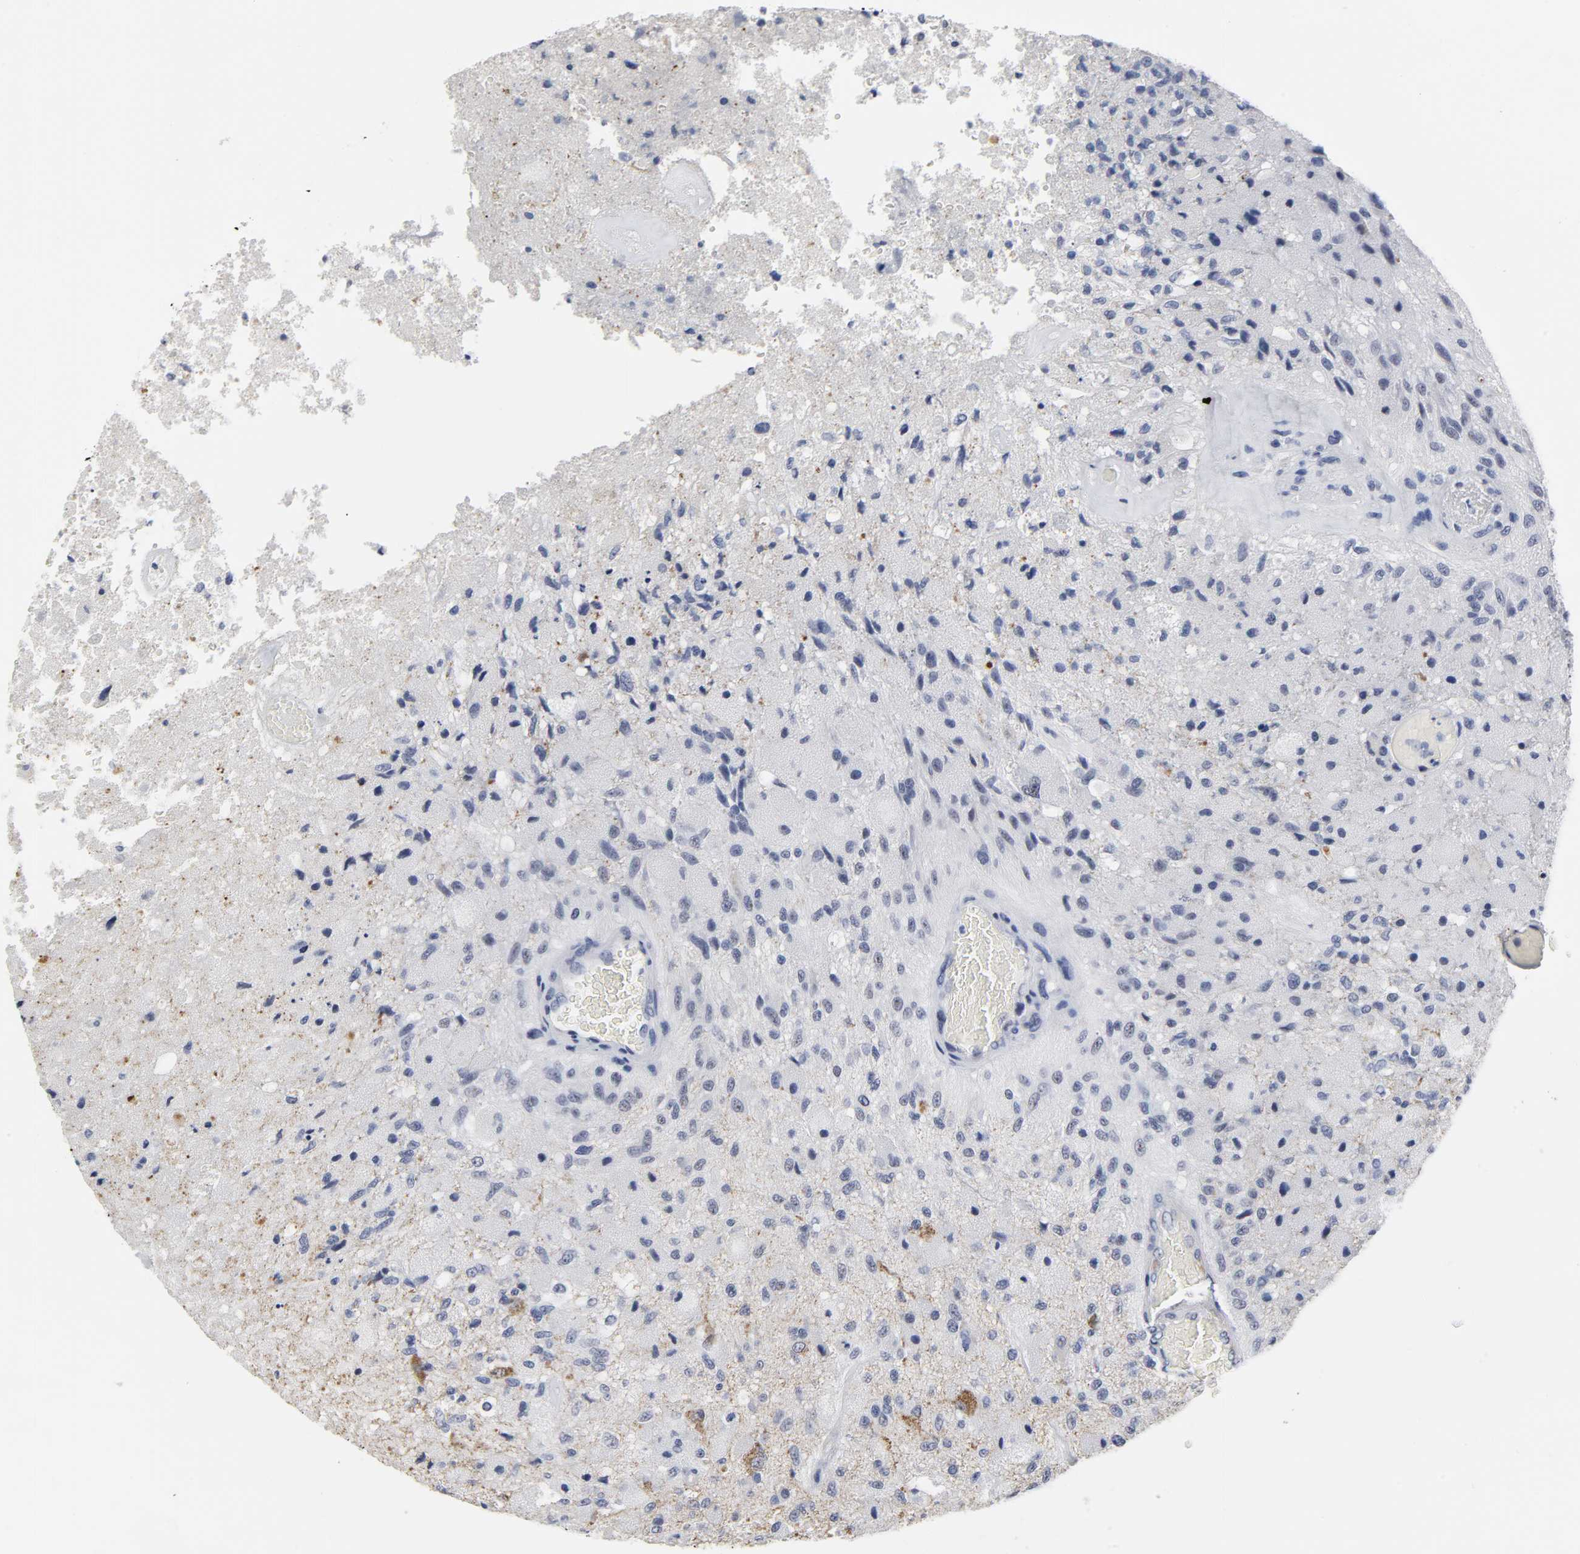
{"staining": {"intensity": "strong", "quantity": "<25%", "location": "cytoplasmic/membranous"}, "tissue": "glioma", "cell_type": "Tumor cells", "image_type": "cancer", "snomed": [{"axis": "morphology", "description": "Normal tissue, NOS"}, {"axis": "morphology", "description": "Glioma, malignant, High grade"}, {"axis": "topography", "description": "Cerebral cortex"}], "caption": "IHC of human glioma shows medium levels of strong cytoplasmic/membranous staining in about <25% of tumor cells.", "gene": "GRHL2", "patient": {"sex": "male", "age": 77}}